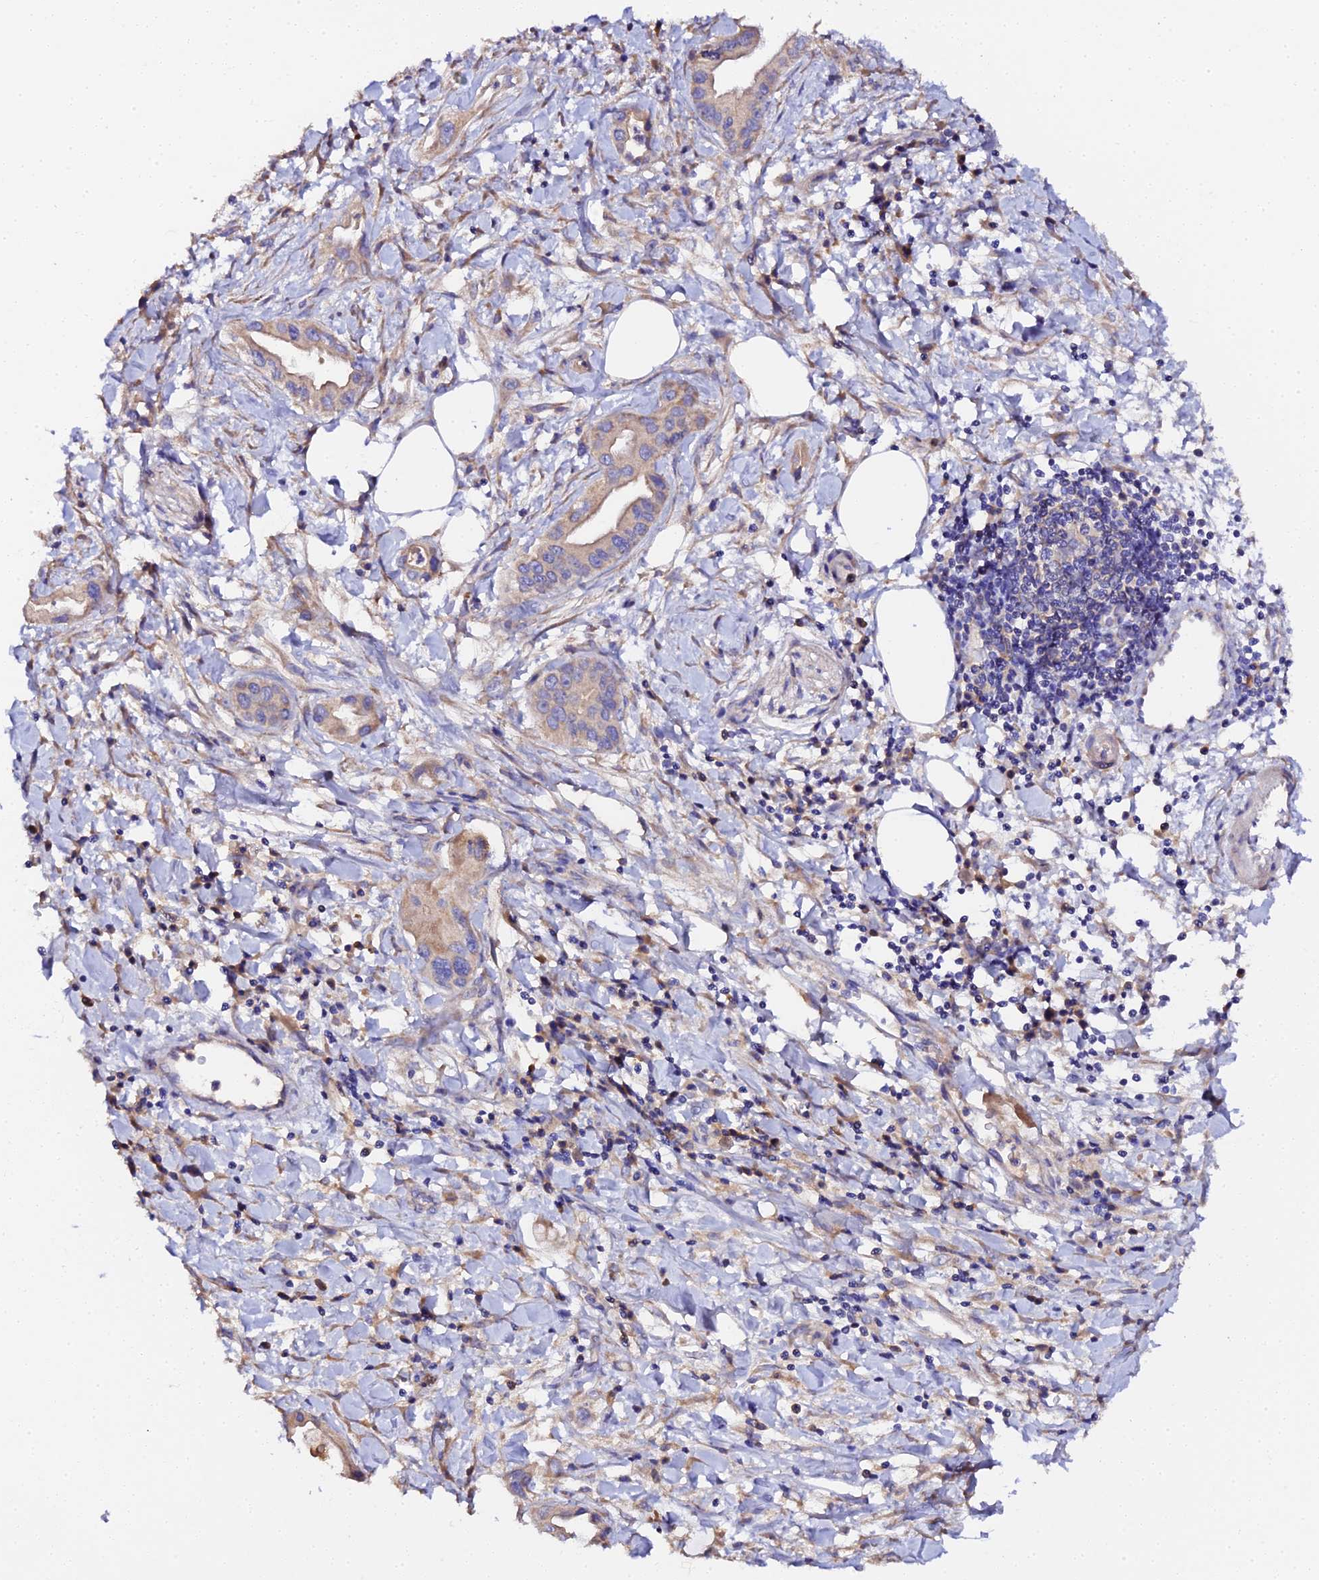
{"staining": {"intensity": "moderate", "quantity": ">75%", "location": "cytoplasmic/membranous"}, "tissue": "pancreatic cancer", "cell_type": "Tumor cells", "image_type": "cancer", "snomed": [{"axis": "morphology", "description": "Adenocarcinoma, NOS"}, {"axis": "topography", "description": "Pancreas"}], "caption": "Pancreatic cancer tissue displays moderate cytoplasmic/membranous expression in about >75% of tumor cells, visualized by immunohistochemistry.", "gene": "SCX", "patient": {"sex": "female", "age": 77}}